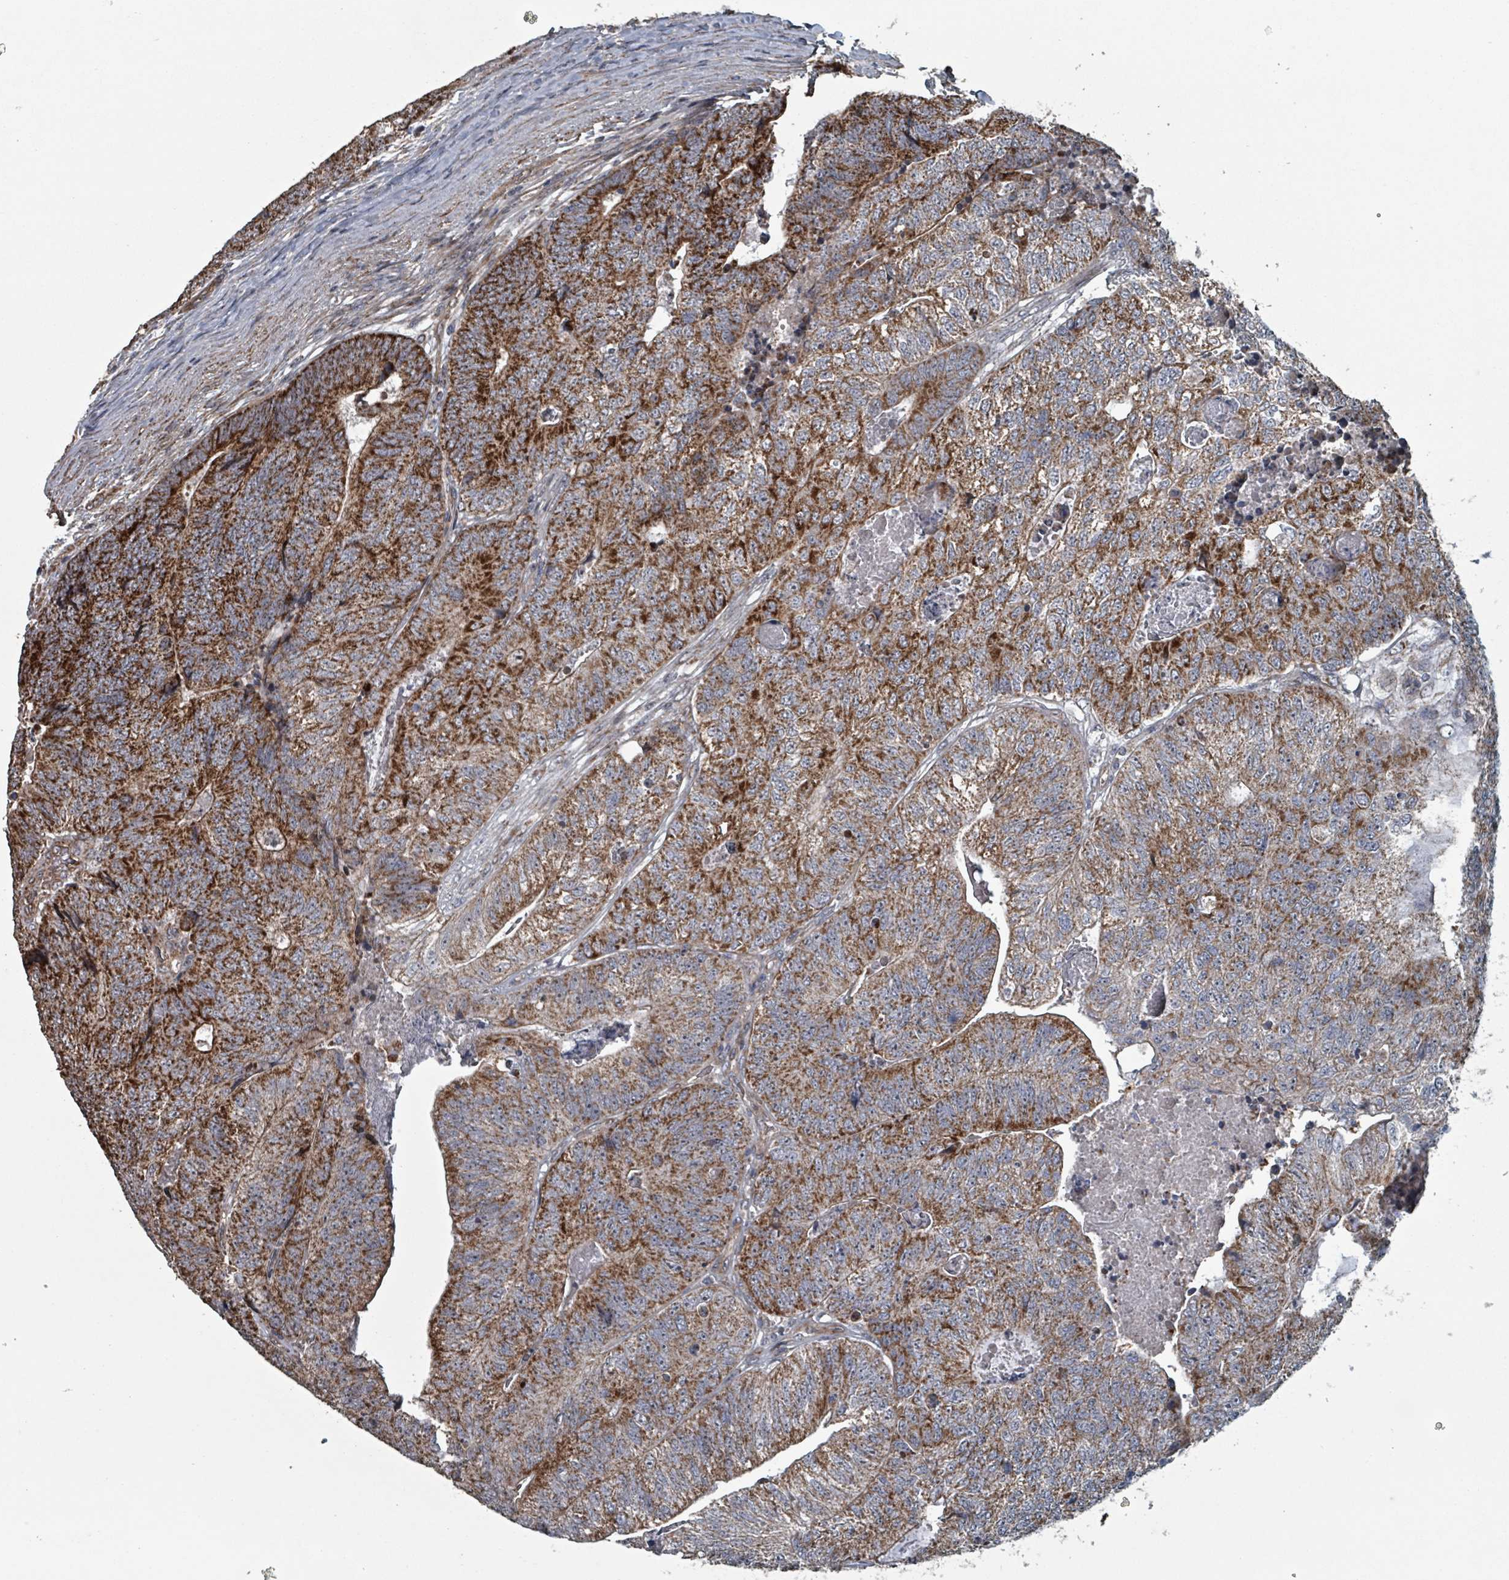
{"staining": {"intensity": "strong", "quantity": ">75%", "location": "cytoplasmic/membranous"}, "tissue": "colorectal cancer", "cell_type": "Tumor cells", "image_type": "cancer", "snomed": [{"axis": "morphology", "description": "Adenocarcinoma, NOS"}, {"axis": "topography", "description": "Colon"}], "caption": "Immunohistochemistry (DAB) staining of human colorectal adenocarcinoma shows strong cytoplasmic/membranous protein positivity in approximately >75% of tumor cells. (Brightfield microscopy of DAB IHC at high magnification).", "gene": "MRPL4", "patient": {"sex": "female", "age": 67}}